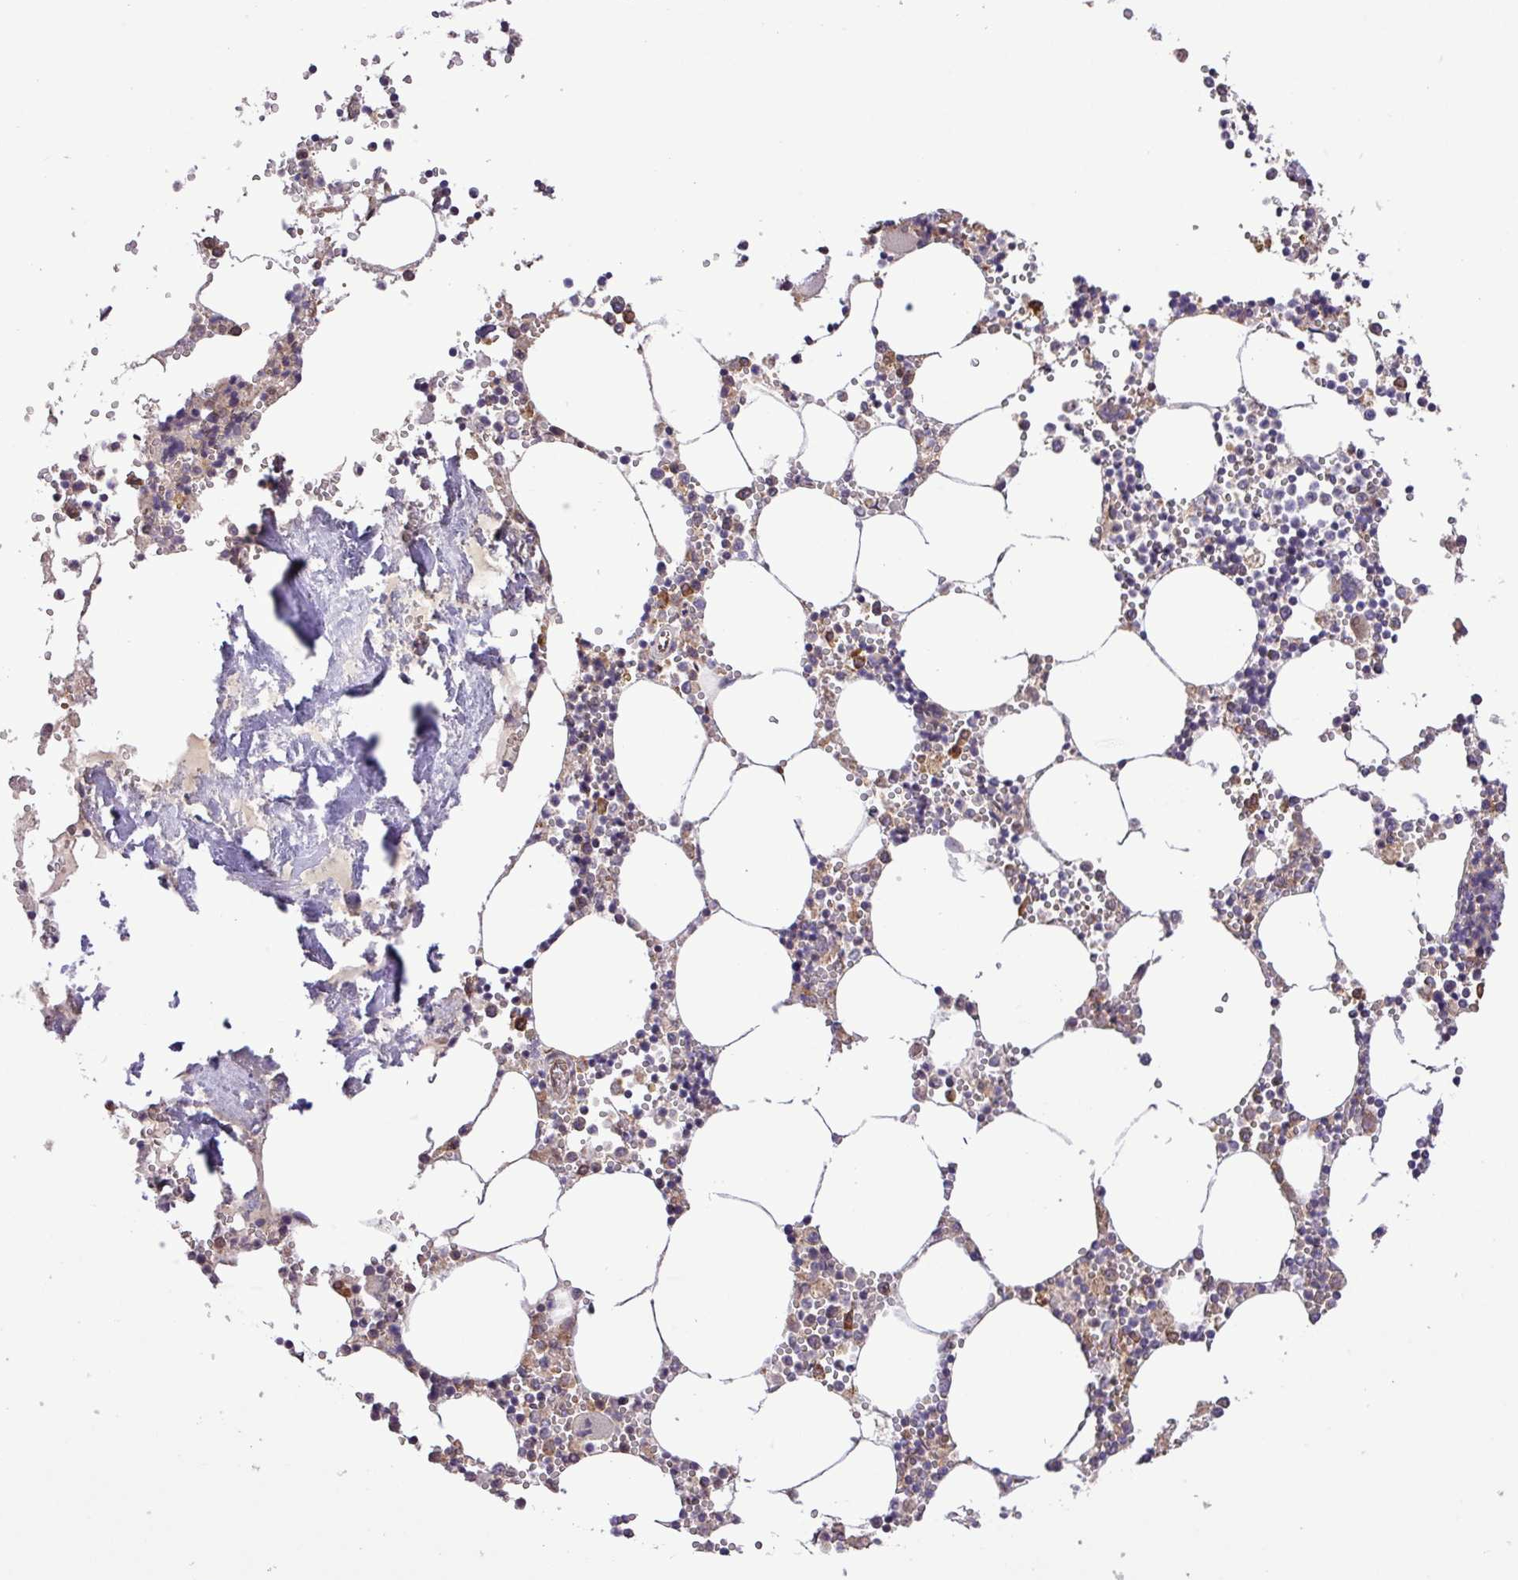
{"staining": {"intensity": "moderate", "quantity": "<25%", "location": "cytoplasmic/membranous"}, "tissue": "bone marrow", "cell_type": "Hematopoietic cells", "image_type": "normal", "snomed": [{"axis": "morphology", "description": "Normal tissue, NOS"}, {"axis": "topography", "description": "Bone marrow"}], "caption": "Bone marrow stained for a protein shows moderate cytoplasmic/membranous positivity in hematopoietic cells.", "gene": "MEGF6", "patient": {"sex": "male", "age": 54}}